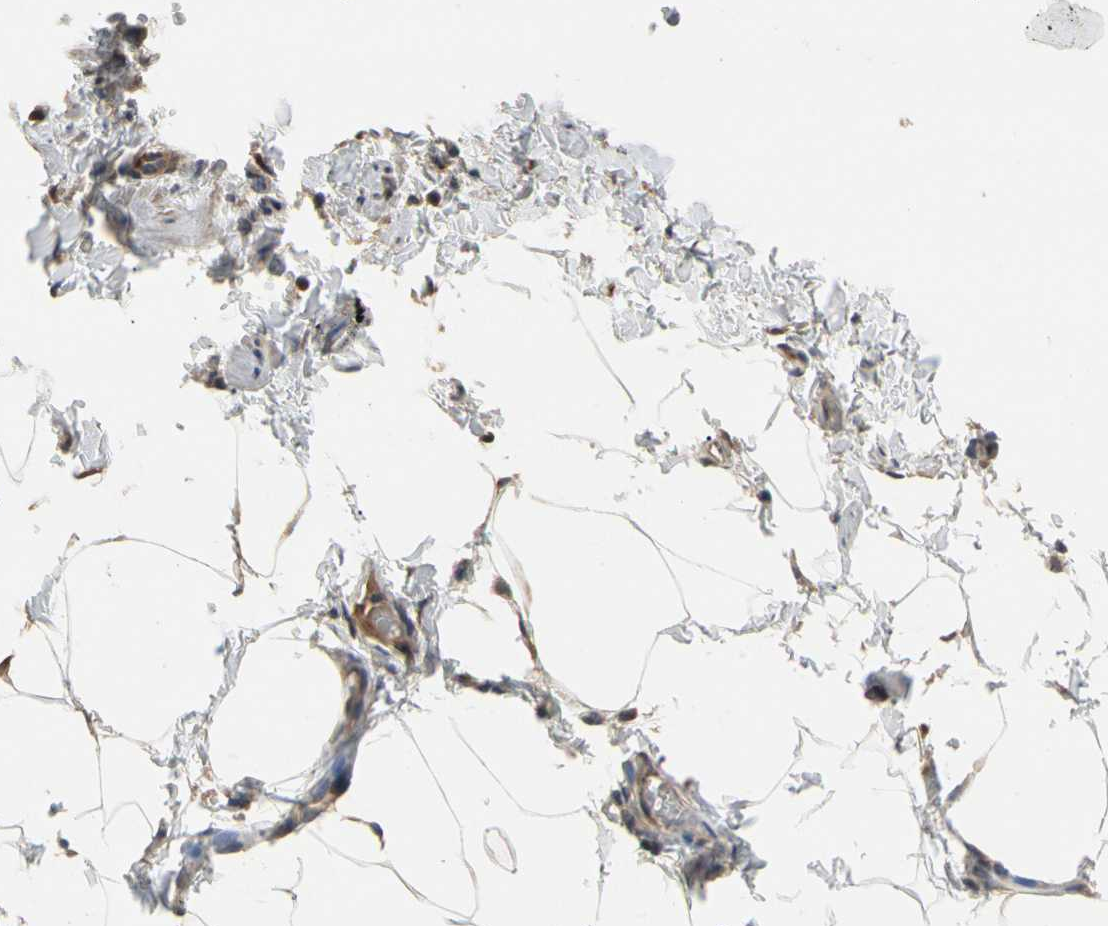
{"staining": {"intensity": "moderate", "quantity": "25%-75%", "location": "cytoplasmic/membranous"}, "tissue": "adipose tissue", "cell_type": "Adipocytes", "image_type": "normal", "snomed": [{"axis": "morphology", "description": "Normal tissue, NOS"}, {"axis": "topography", "description": "Vascular tissue"}], "caption": "Immunohistochemical staining of unremarkable adipose tissue displays 25%-75% levels of moderate cytoplasmic/membranous protein staining in approximately 25%-75% of adipocytes. (Brightfield microscopy of DAB IHC at high magnification).", "gene": "HMGCR", "patient": {"sex": "male", "age": 41}}